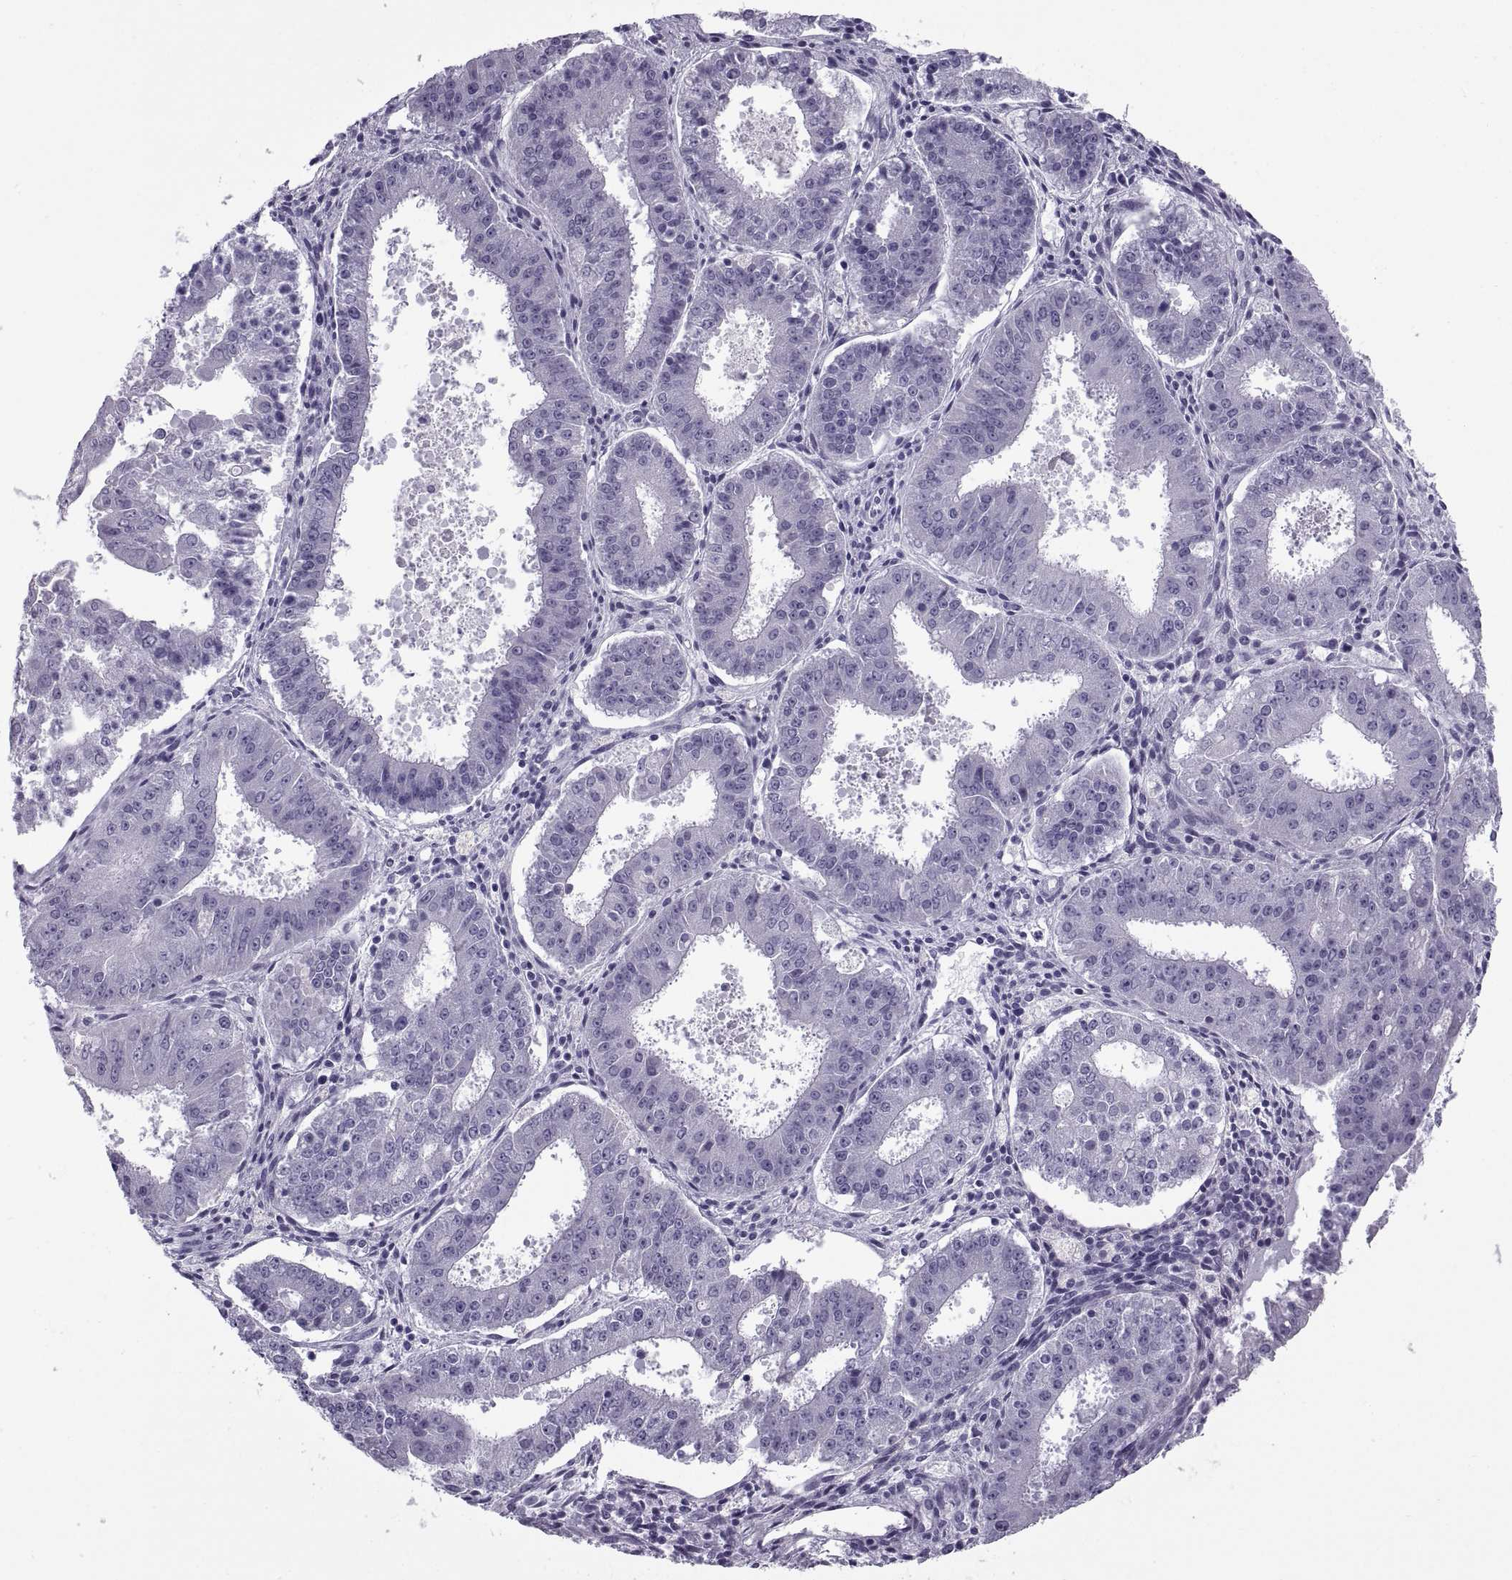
{"staining": {"intensity": "negative", "quantity": "none", "location": "none"}, "tissue": "ovarian cancer", "cell_type": "Tumor cells", "image_type": "cancer", "snomed": [{"axis": "morphology", "description": "Carcinoma, endometroid"}, {"axis": "topography", "description": "Ovary"}], "caption": "DAB (3,3'-diaminobenzidine) immunohistochemical staining of endometroid carcinoma (ovarian) reveals no significant expression in tumor cells.", "gene": "RLBP1", "patient": {"sex": "female", "age": 42}}